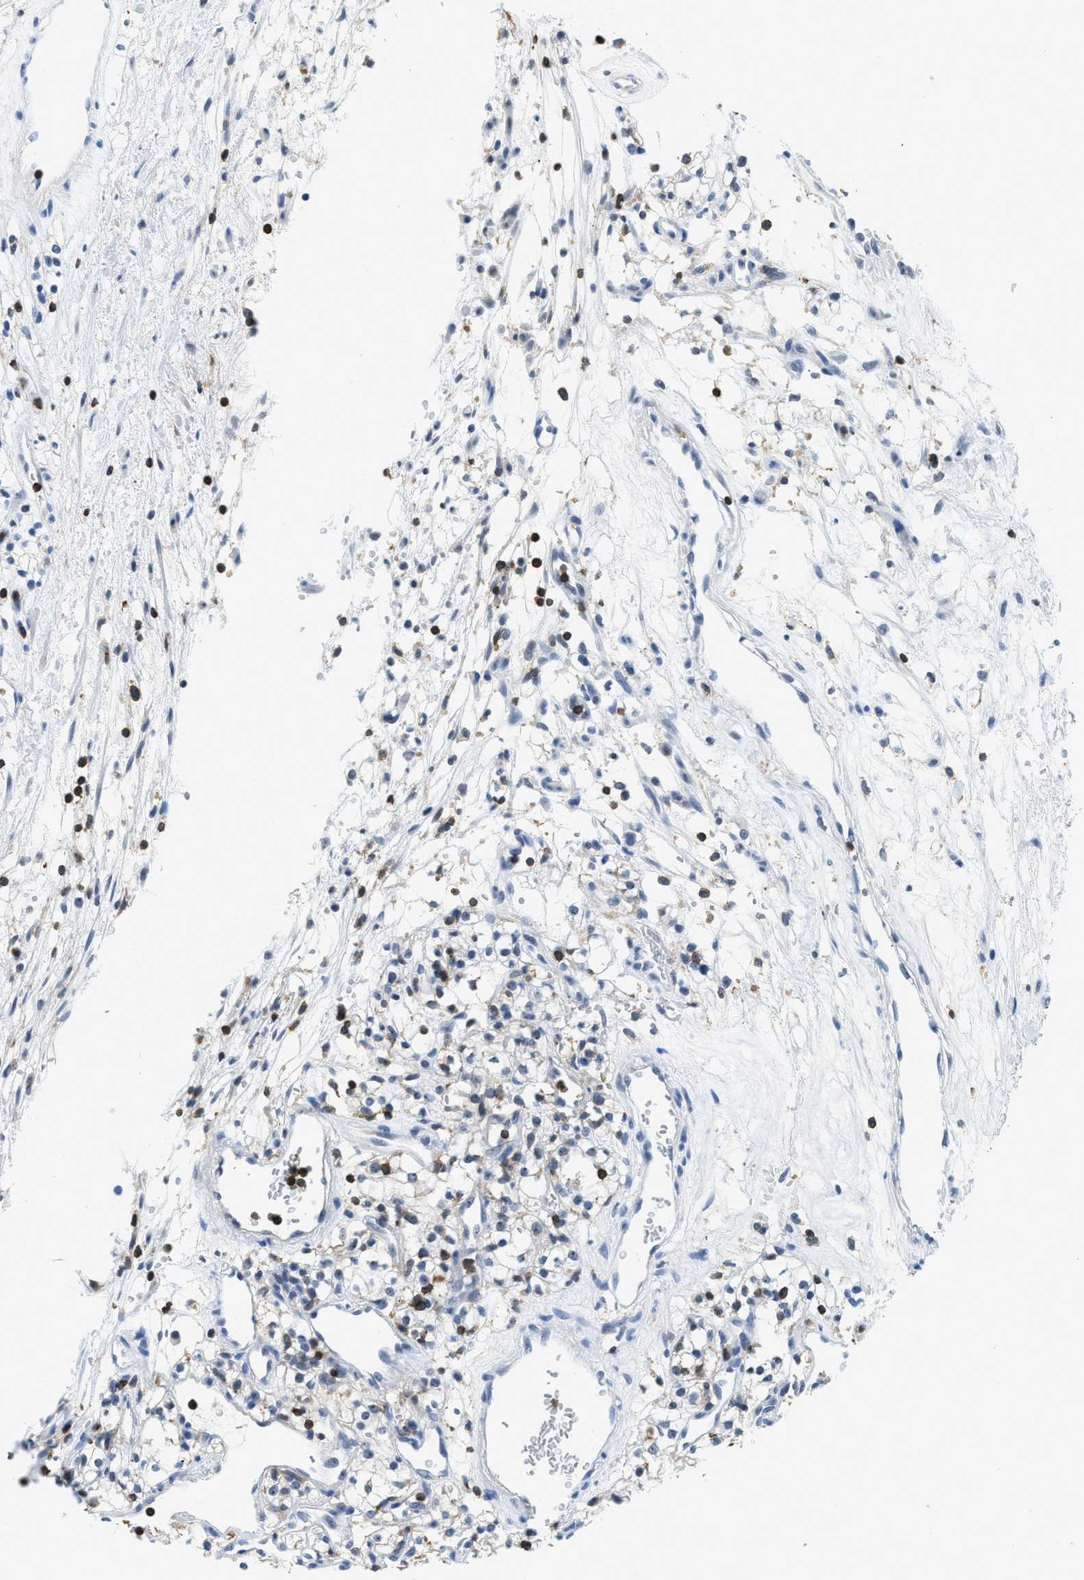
{"staining": {"intensity": "negative", "quantity": "none", "location": "none"}, "tissue": "renal cancer", "cell_type": "Tumor cells", "image_type": "cancer", "snomed": [{"axis": "morphology", "description": "Adenocarcinoma, NOS"}, {"axis": "topography", "description": "Kidney"}], "caption": "Immunohistochemistry (IHC) micrograph of neoplastic tissue: human renal cancer stained with DAB (3,3'-diaminobenzidine) exhibits no significant protein staining in tumor cells. The staining is performed using DAB (3,3'-diaminobenzidine) brown chromogen with nuclei counter-stained in using hematoxylin.", "gene": "FAM151A", "patient": {"sex": "male", "age": 59}}